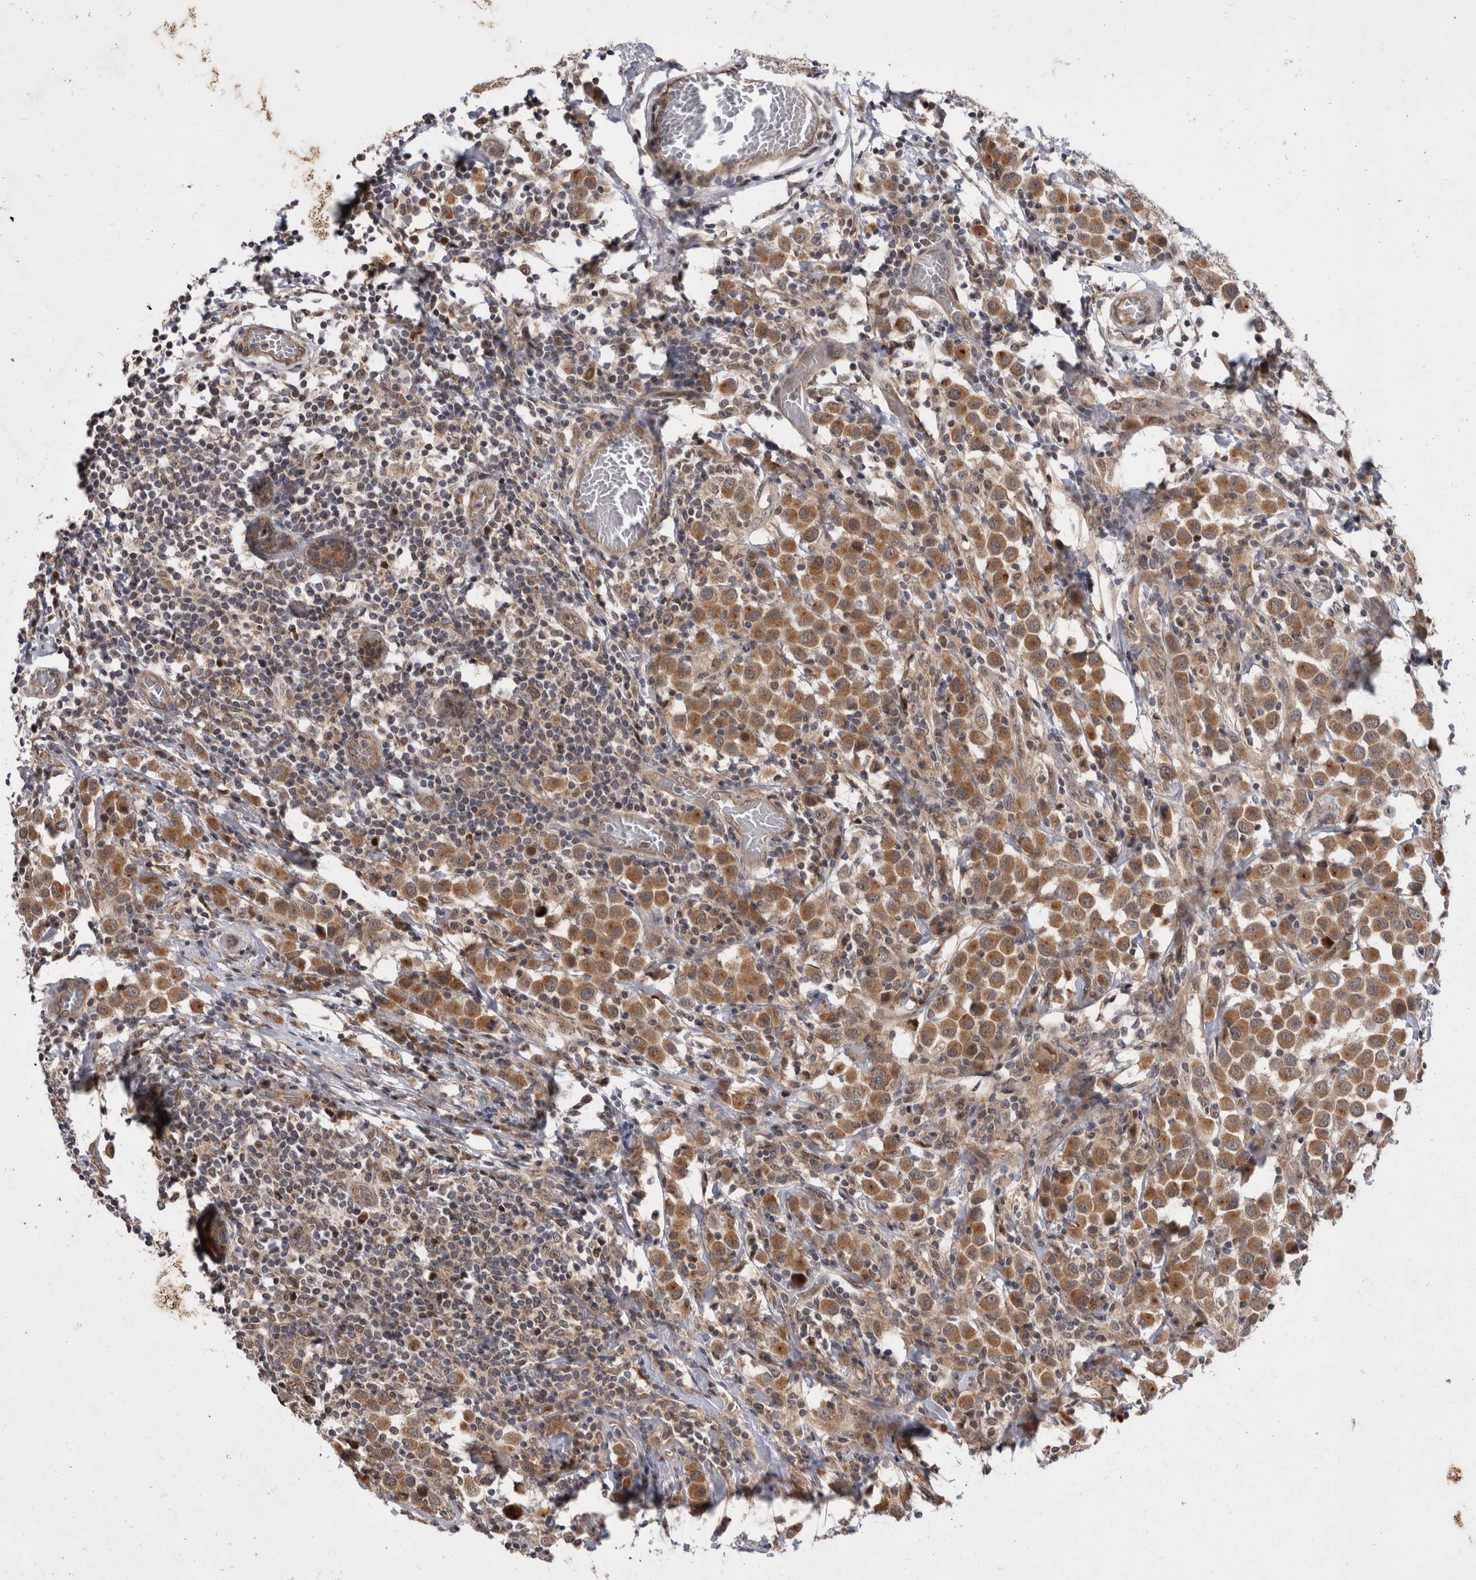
{"staining": {"intensity": "moderate", "quantity": ">75%", "location": "cytoplasmic/membranous"}, "tissue": "breast cancer", "cell_type": "Tumor cells", "image_type": "cancer", "snomed": [{"axis": "morphology", "description": "Duct carcinoma"}, {"axis": "topography", "description": "Breast"}], "caption": "Immunohistochemical staining of human breast cancer demonstrates medium levels of moderate cytoplasmic/membranous protein expression in about >75% of tumor cells. Using DAB (brown) and hematoxylin (blue) stains, captured at high magnification using brightfield microscopy.", "gene": "MRPL37", "patient": {"sex": "female", "age": 61}}